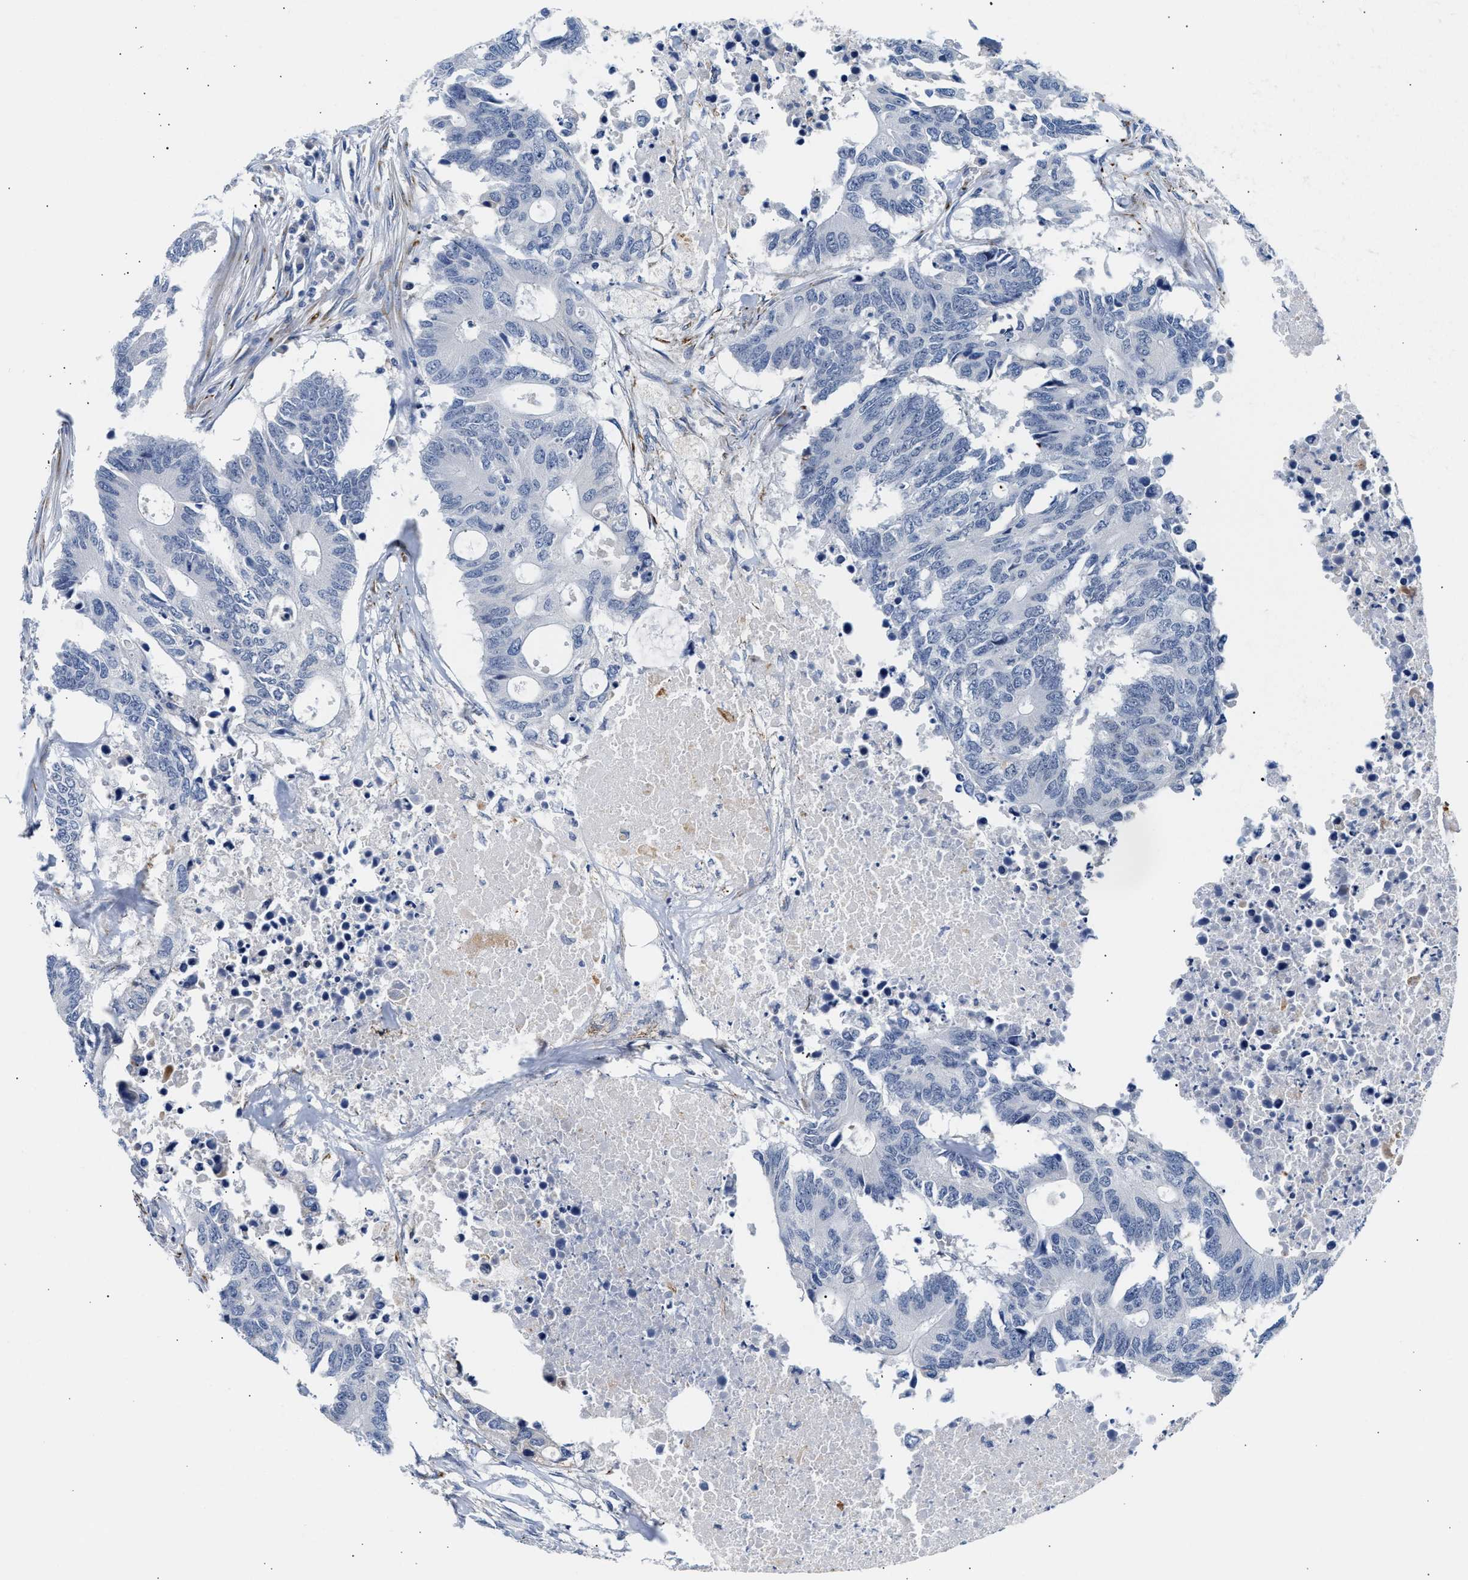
{"staining": {"intensity": "negative", "quantity": "none", "location": "none"}, "tissue": "colorectal cancer", "cell_type": "Tumor cells", "image_type": "cancer", "snomed": [{"axis": "morphology", "description": "Adenocarcinoma, NOS"}, {"axis": "topography", "description": "Colon"}], "caption": "Tumor cells show no significant protein expression in colorectal cancer (adenocarcinoma).", "gene": "PPM1L", "patient": {"sex": "male", "age": 71}}